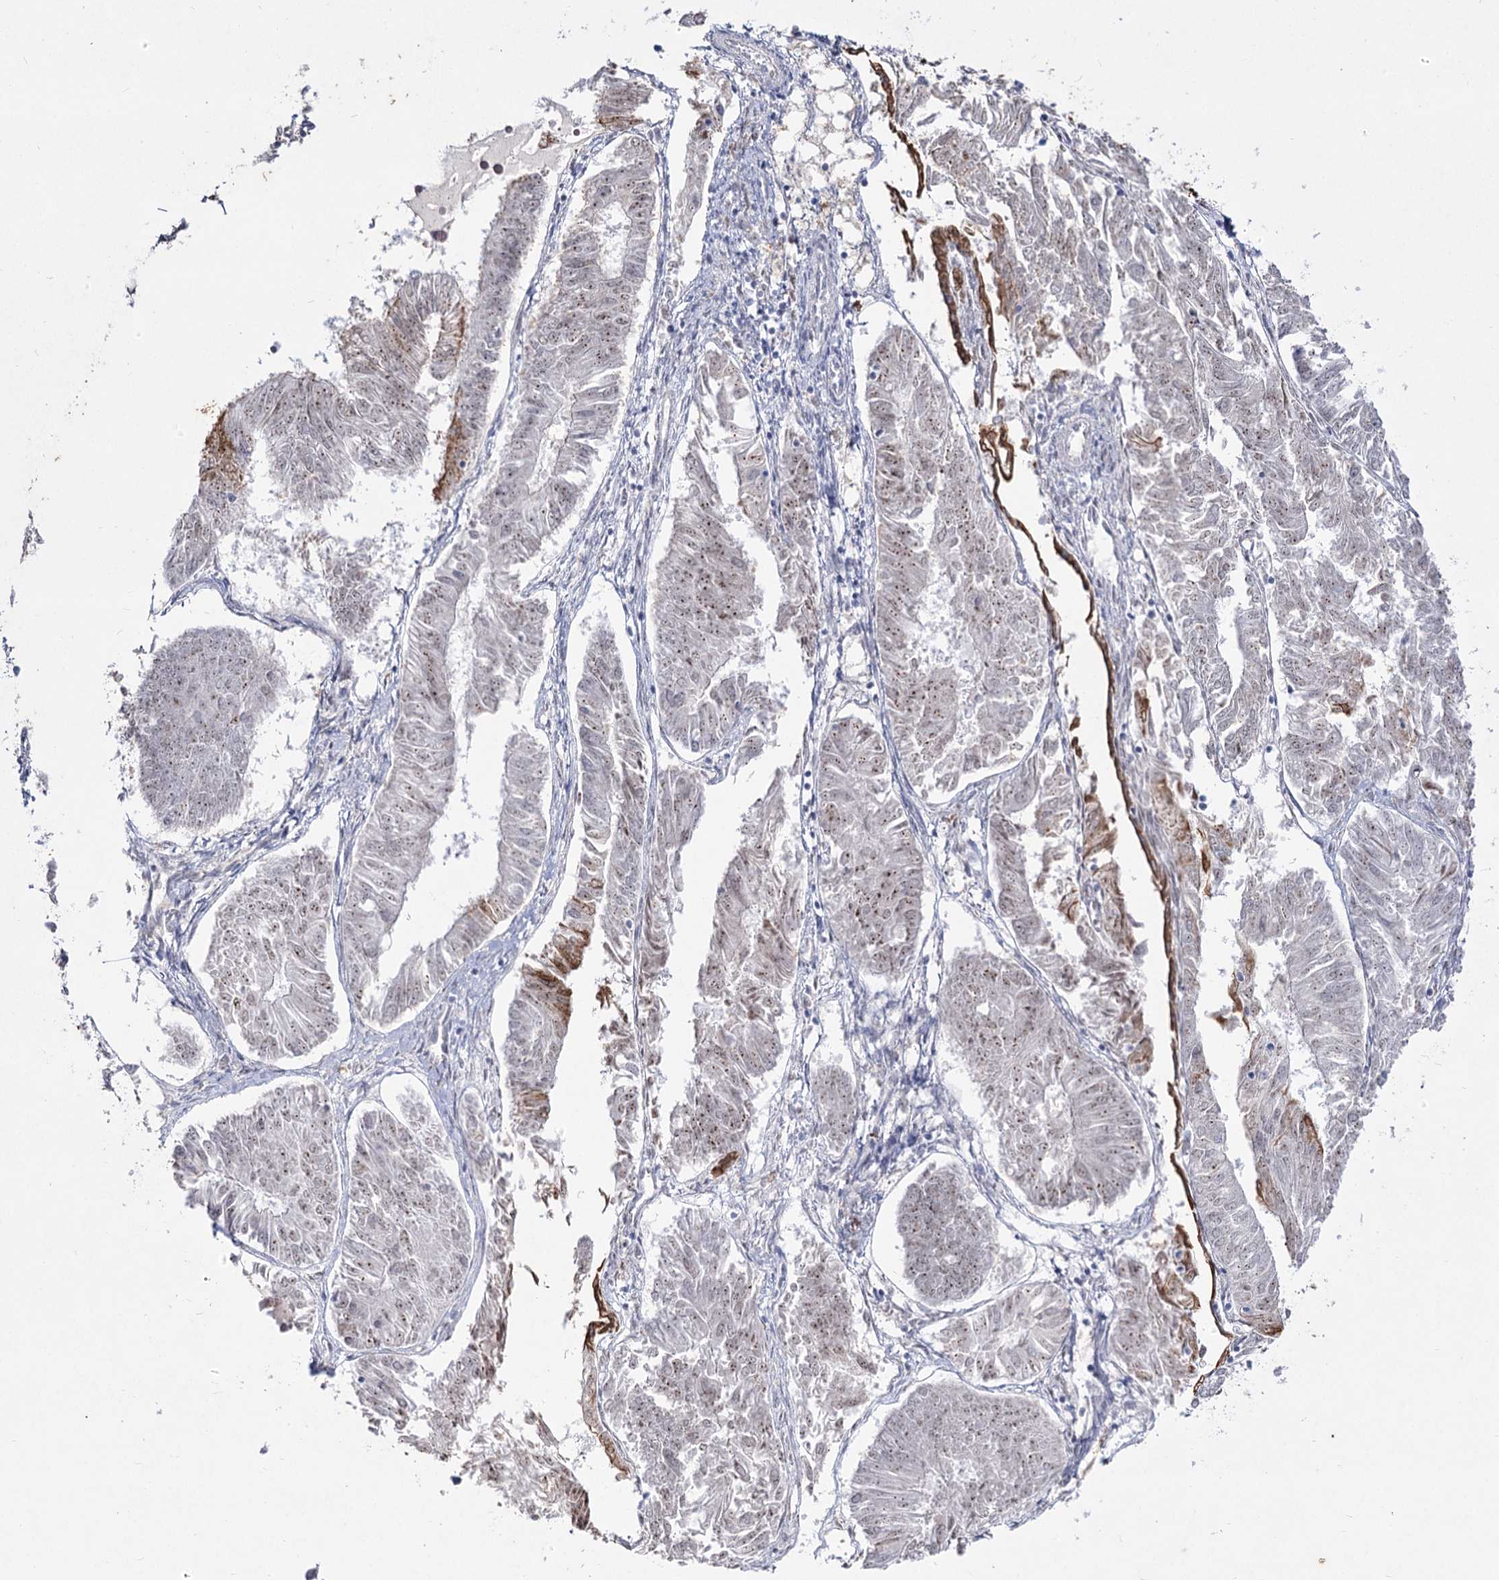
{"staining": {"intensity": "weak", "quantity": ">75%", "location": "nuclear"}, "tissue": "endometrial cancer", "cell_type": "Tumor cells", "image_type": "cancer", "snomed": [{"axis": "morphology", "description": "Adenocarcinoma, NOS"}, {"axis": "topography", "description": "Endometrium"}], "caption": "This image shows IHC staining of endometrial adenocarcinoma, with low weak nuclear staining in about >75% of tumor cells.", "gene": "DDX50", "patient": {"sex": "female", "age": 58}}